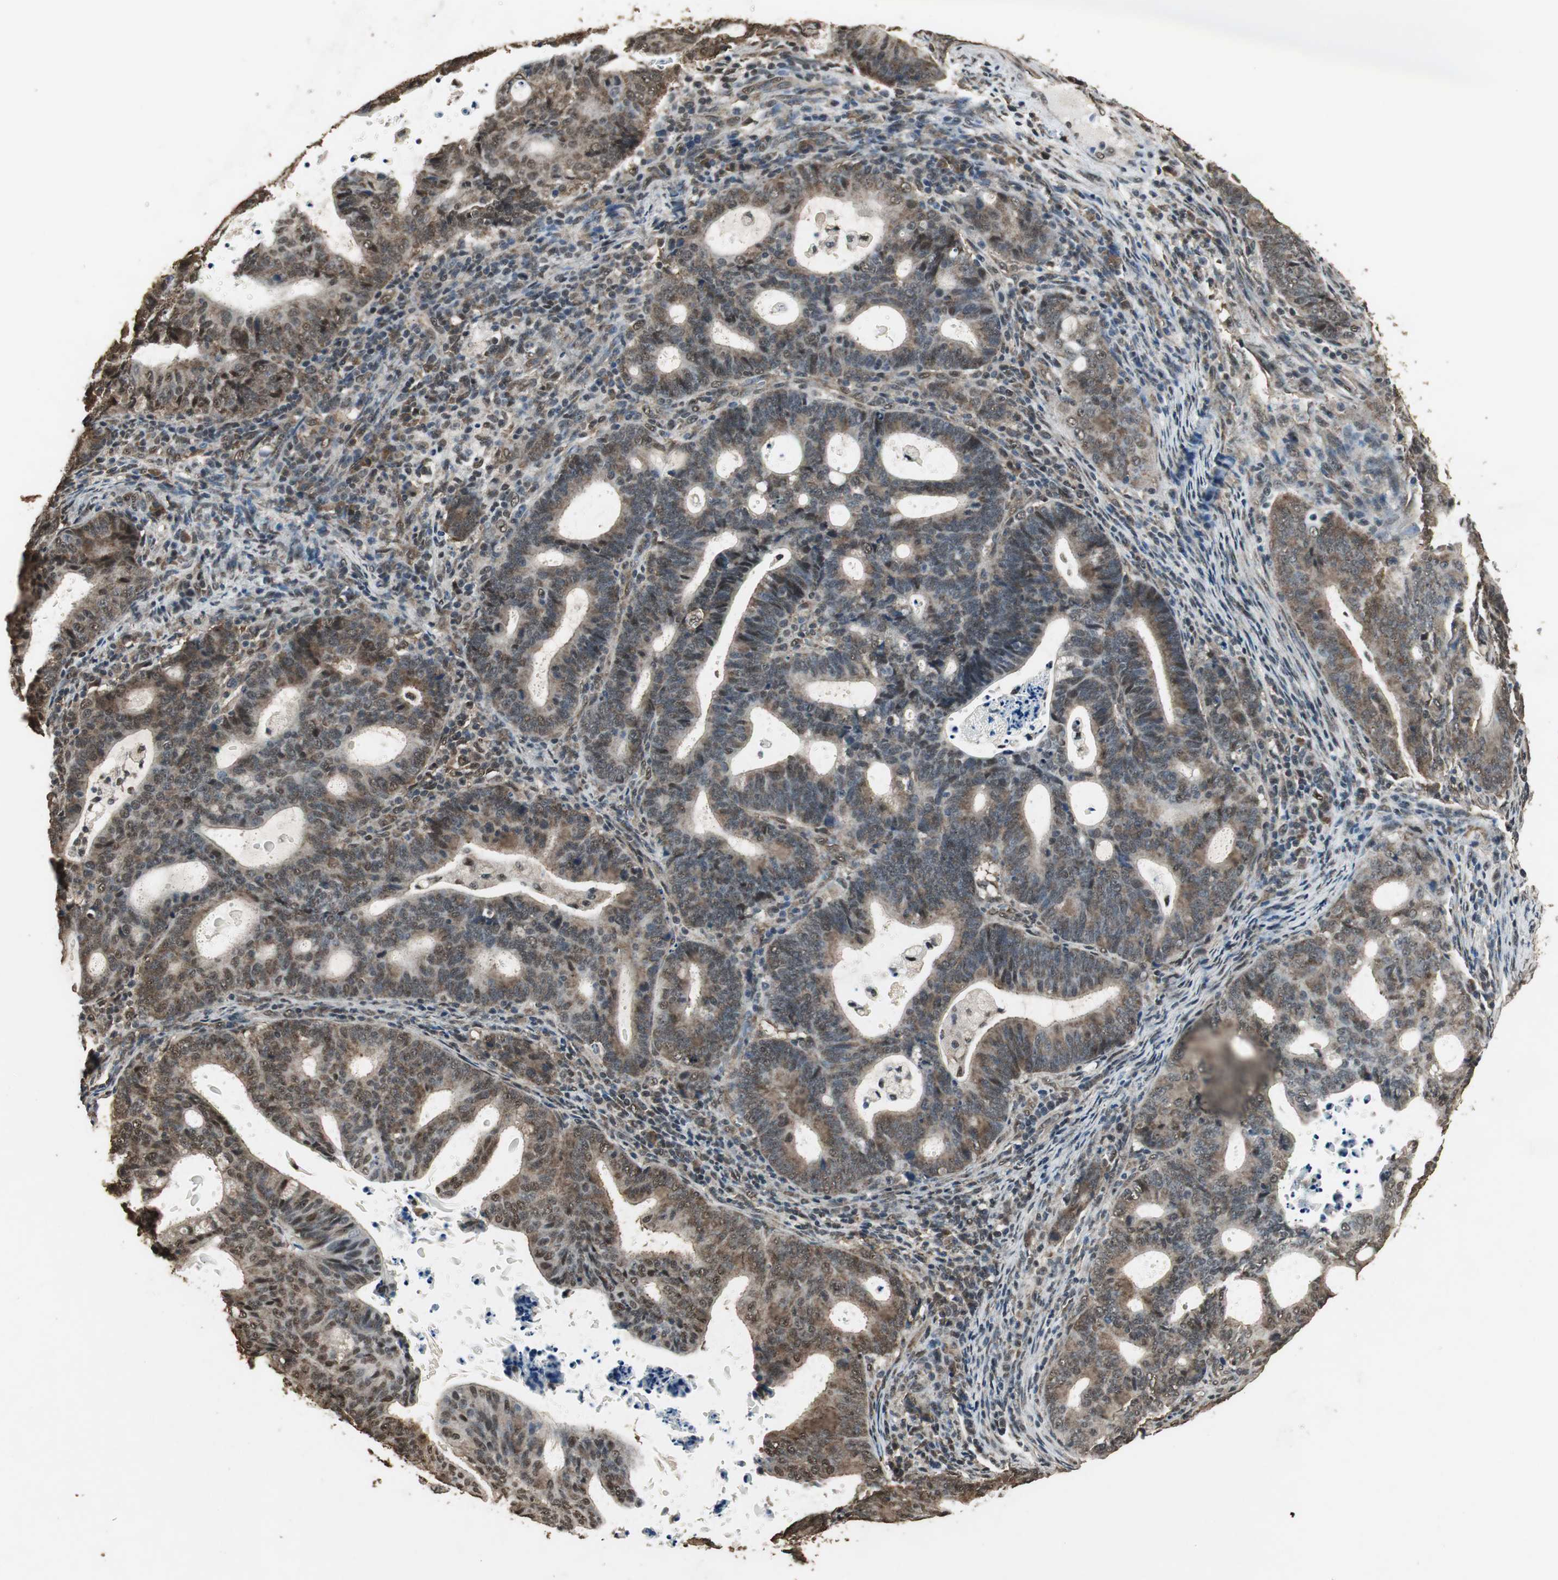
{"staining": {"intensity": "strong", "quantity": ">75%", "location": "cytoplasmic/membranous,nuclear"}, "tissue": "endometrial cancer", "cell_type": "Tumor cells", "image_type": "cancer", "snomed": [{"axis": "morphology", "description": "Adenocarcinoma, NOS"}, {"axis": "topography", "description": "Uterus"}], "caption": "Tumor cells display strong cytoplasmic/membranous and nuclear expression in about >75% of cells in endometrial adenocarcinoma.", "gene": "PPP1R13B", "patient": {"sex": "female", "age": 83}}